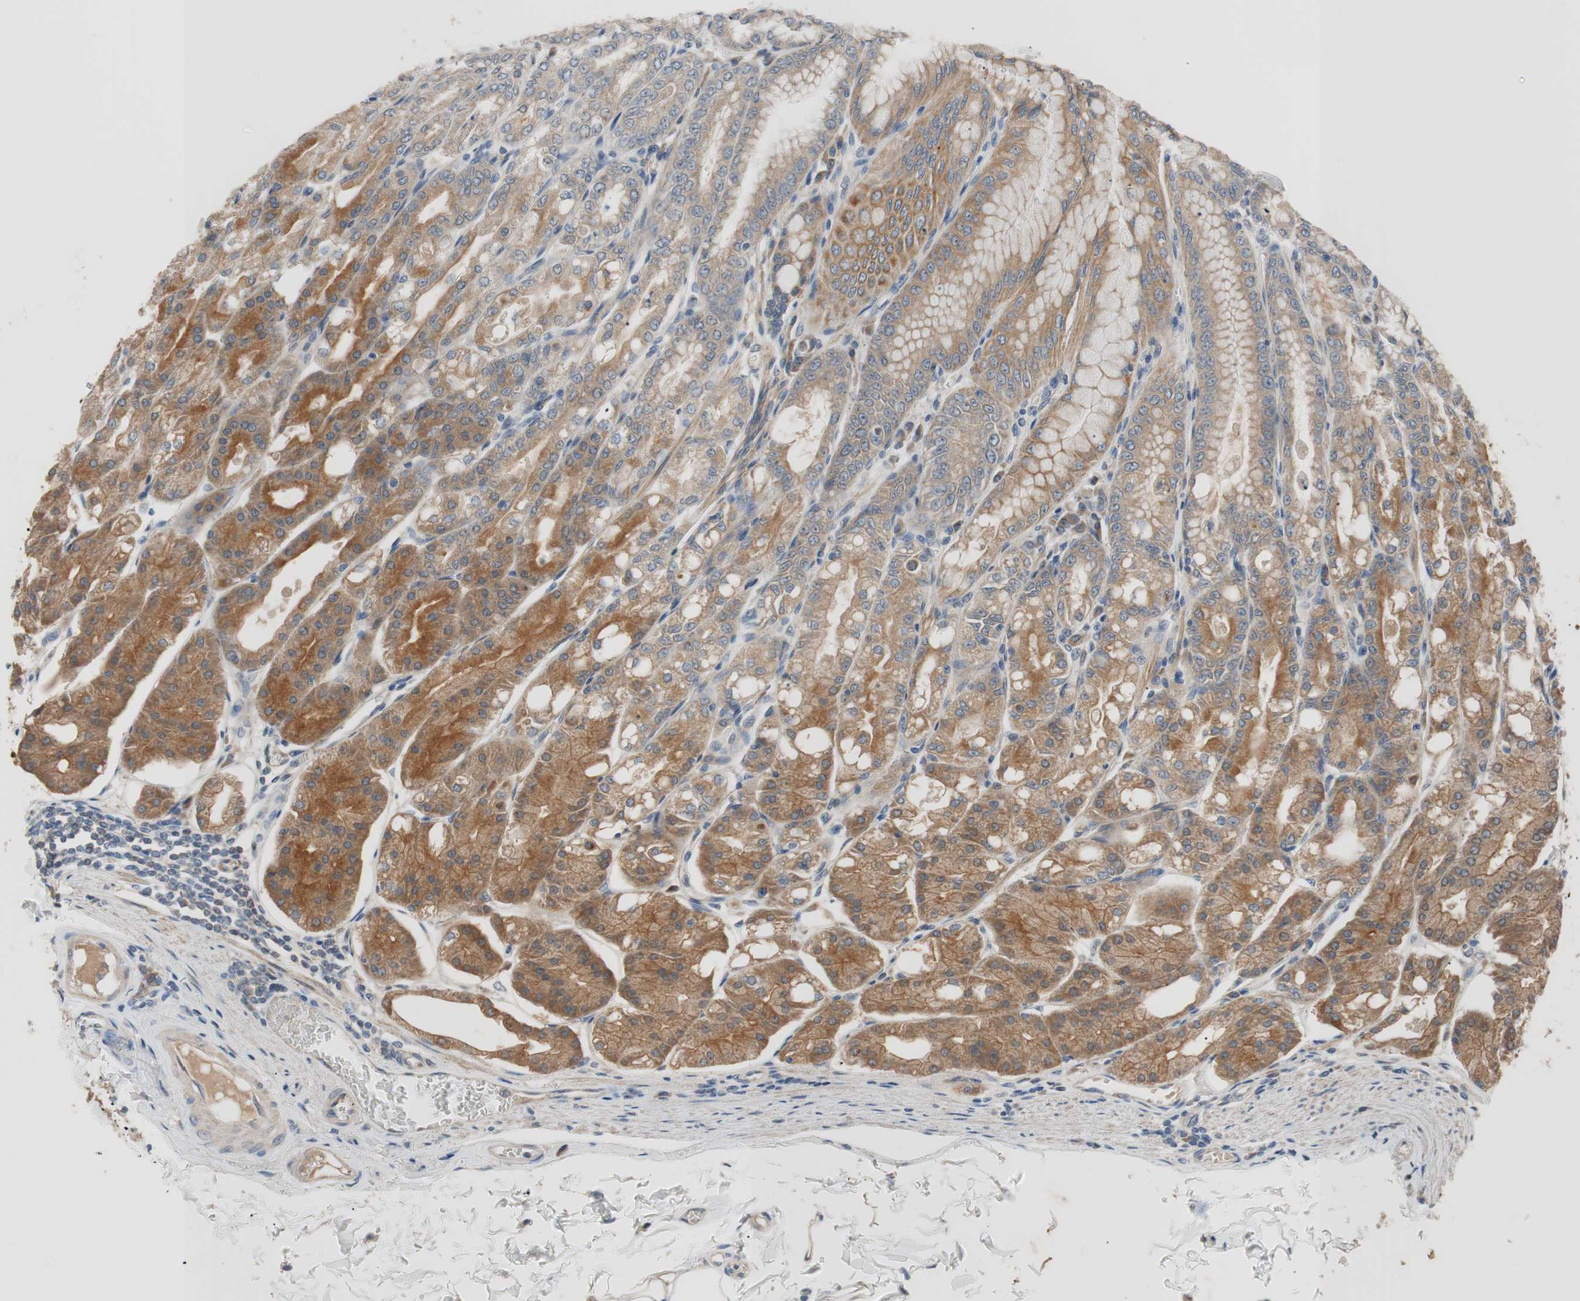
{"staining": {"intensity": "strong", "quantity": ">75%", "location": "cytoplasmic/membranous"}, "tissue": "stomach", "cell_type": "Glandular cells", "image_type": "normal", "snomed": [{"axis": "morphology", "description": "Normal tissue, NOS"}, {"axis": "topography", "description": "Stomach, lower"}], "caption": "Glandular cells display strong cytoplasmic/membranous expression in approximately >75% of cells in benign stomach.", "gene": "FADS2", "patient": {"sex": "male", "age": 71}}